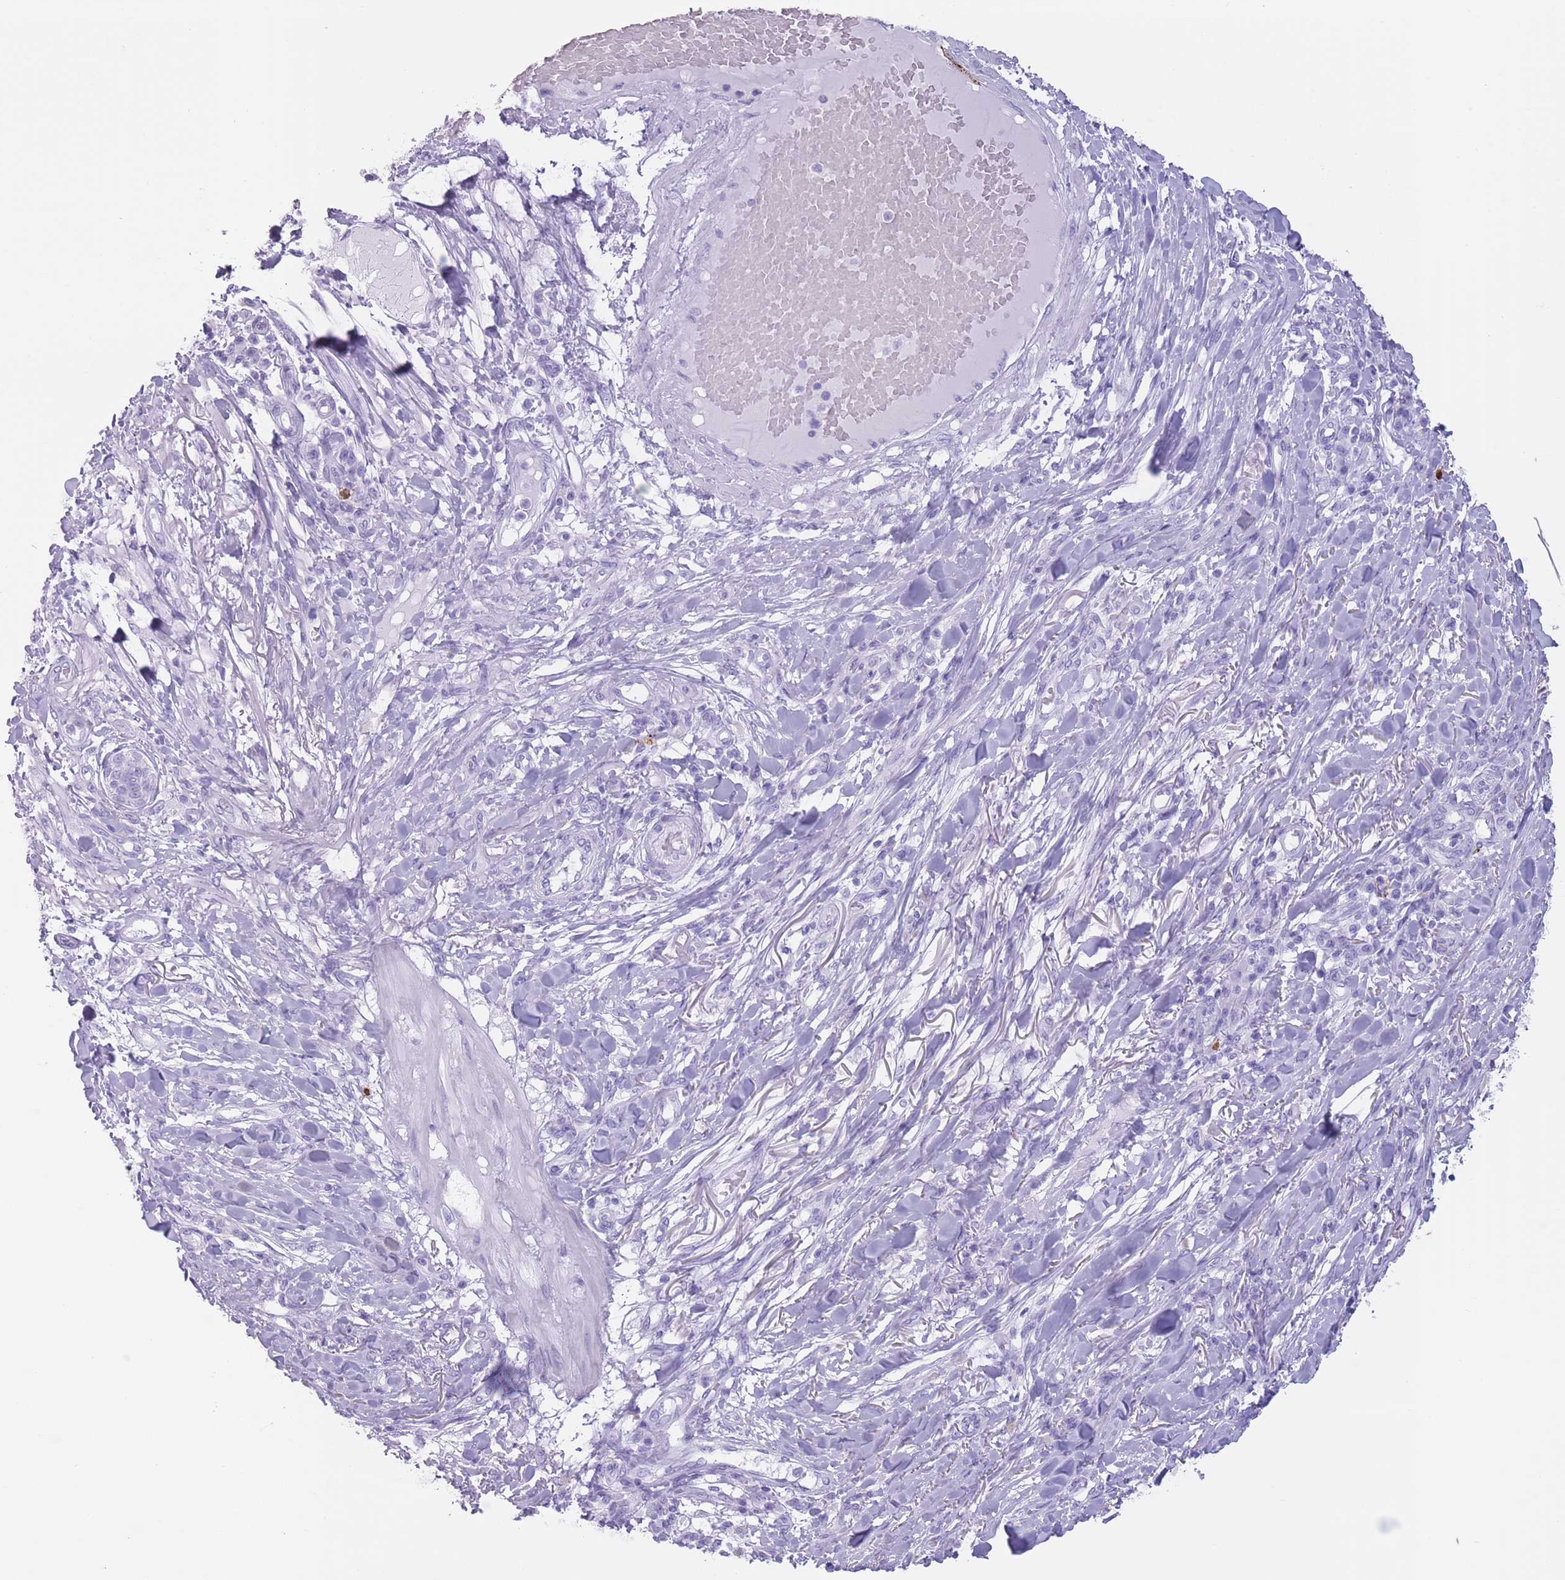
{"staining": {"intensity": "negative", "quantity": "none", "location": "none"}, "tissue": "melanoma", "cell_type": "Tumor cells", "image_type": "cancer", "snomed": [{"axis": "morphology", "description": "Malignant melanoma, NOS"}, {"axis": "topography", "description": "Skin"}], "caption": "High magnification brightfield microscopy of malignant melanoma stained with DAB (brown) and counterstained with hematoxylin (blue): tumor cells show no significant positivity.", "gene": "OR4F21", "patient": {"sex": "female", "age": 66}}